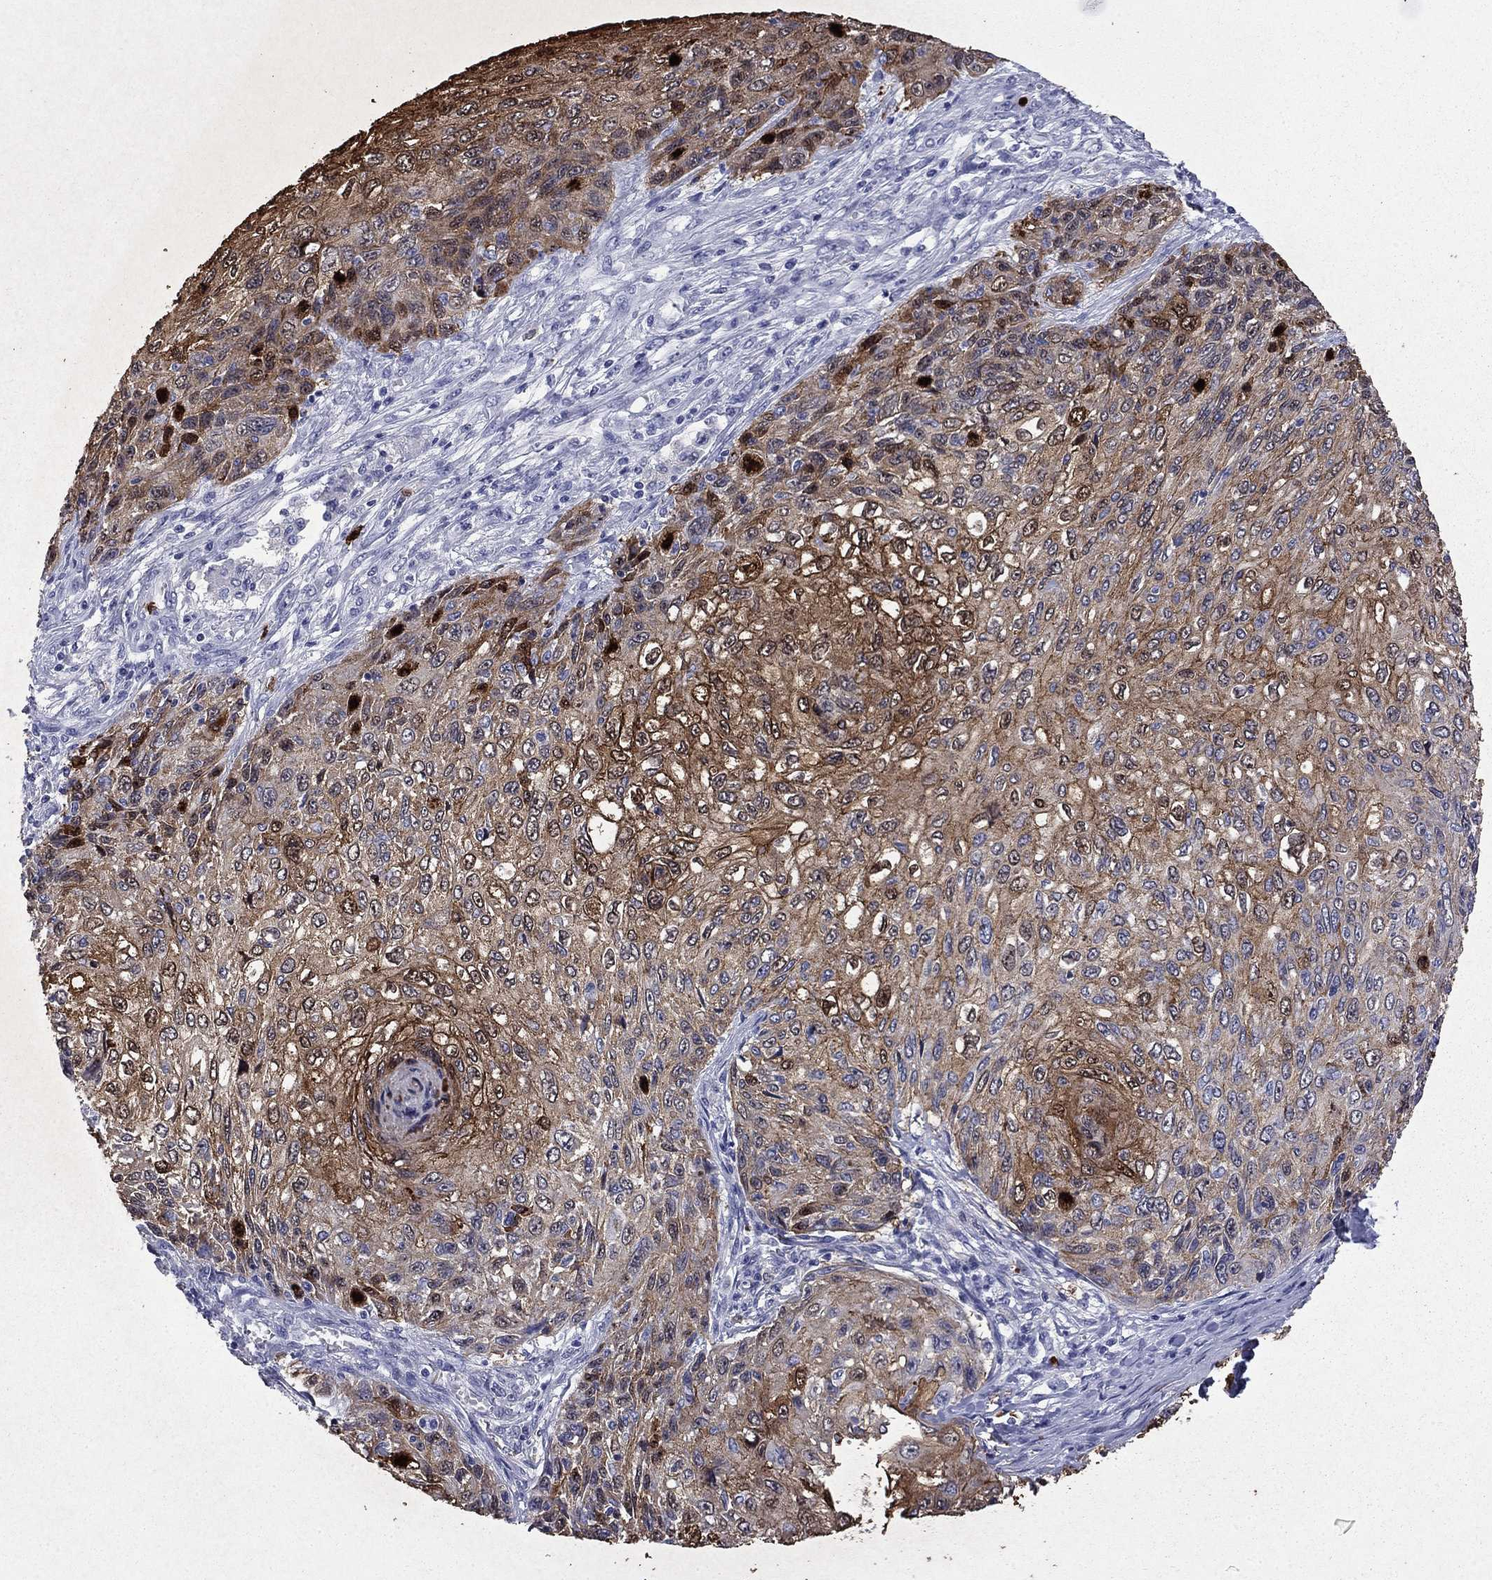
{"staining": {"intensity": "strong", "quantity": ">75%", "location": "cytoplasmic/membranous"}, "tissue": "skin cancer", "cell_type": "Tumor cells", "image_type": "cancer", "snomed": [{"axis": "morphology", "description": "Squamous cell carcinoma, NOS"}, {"axis": "topography", "description": "Skin"}], "caption": "A high-resolution image shows IHC staining of skin cancer (squamous cell carcinoma), which demonstrates strong cytoplasmic/membranous positivity in approximately >75% of tumor cells.", "gene": "TRIM29", "patient": {"sex": "male", "age": 92}}